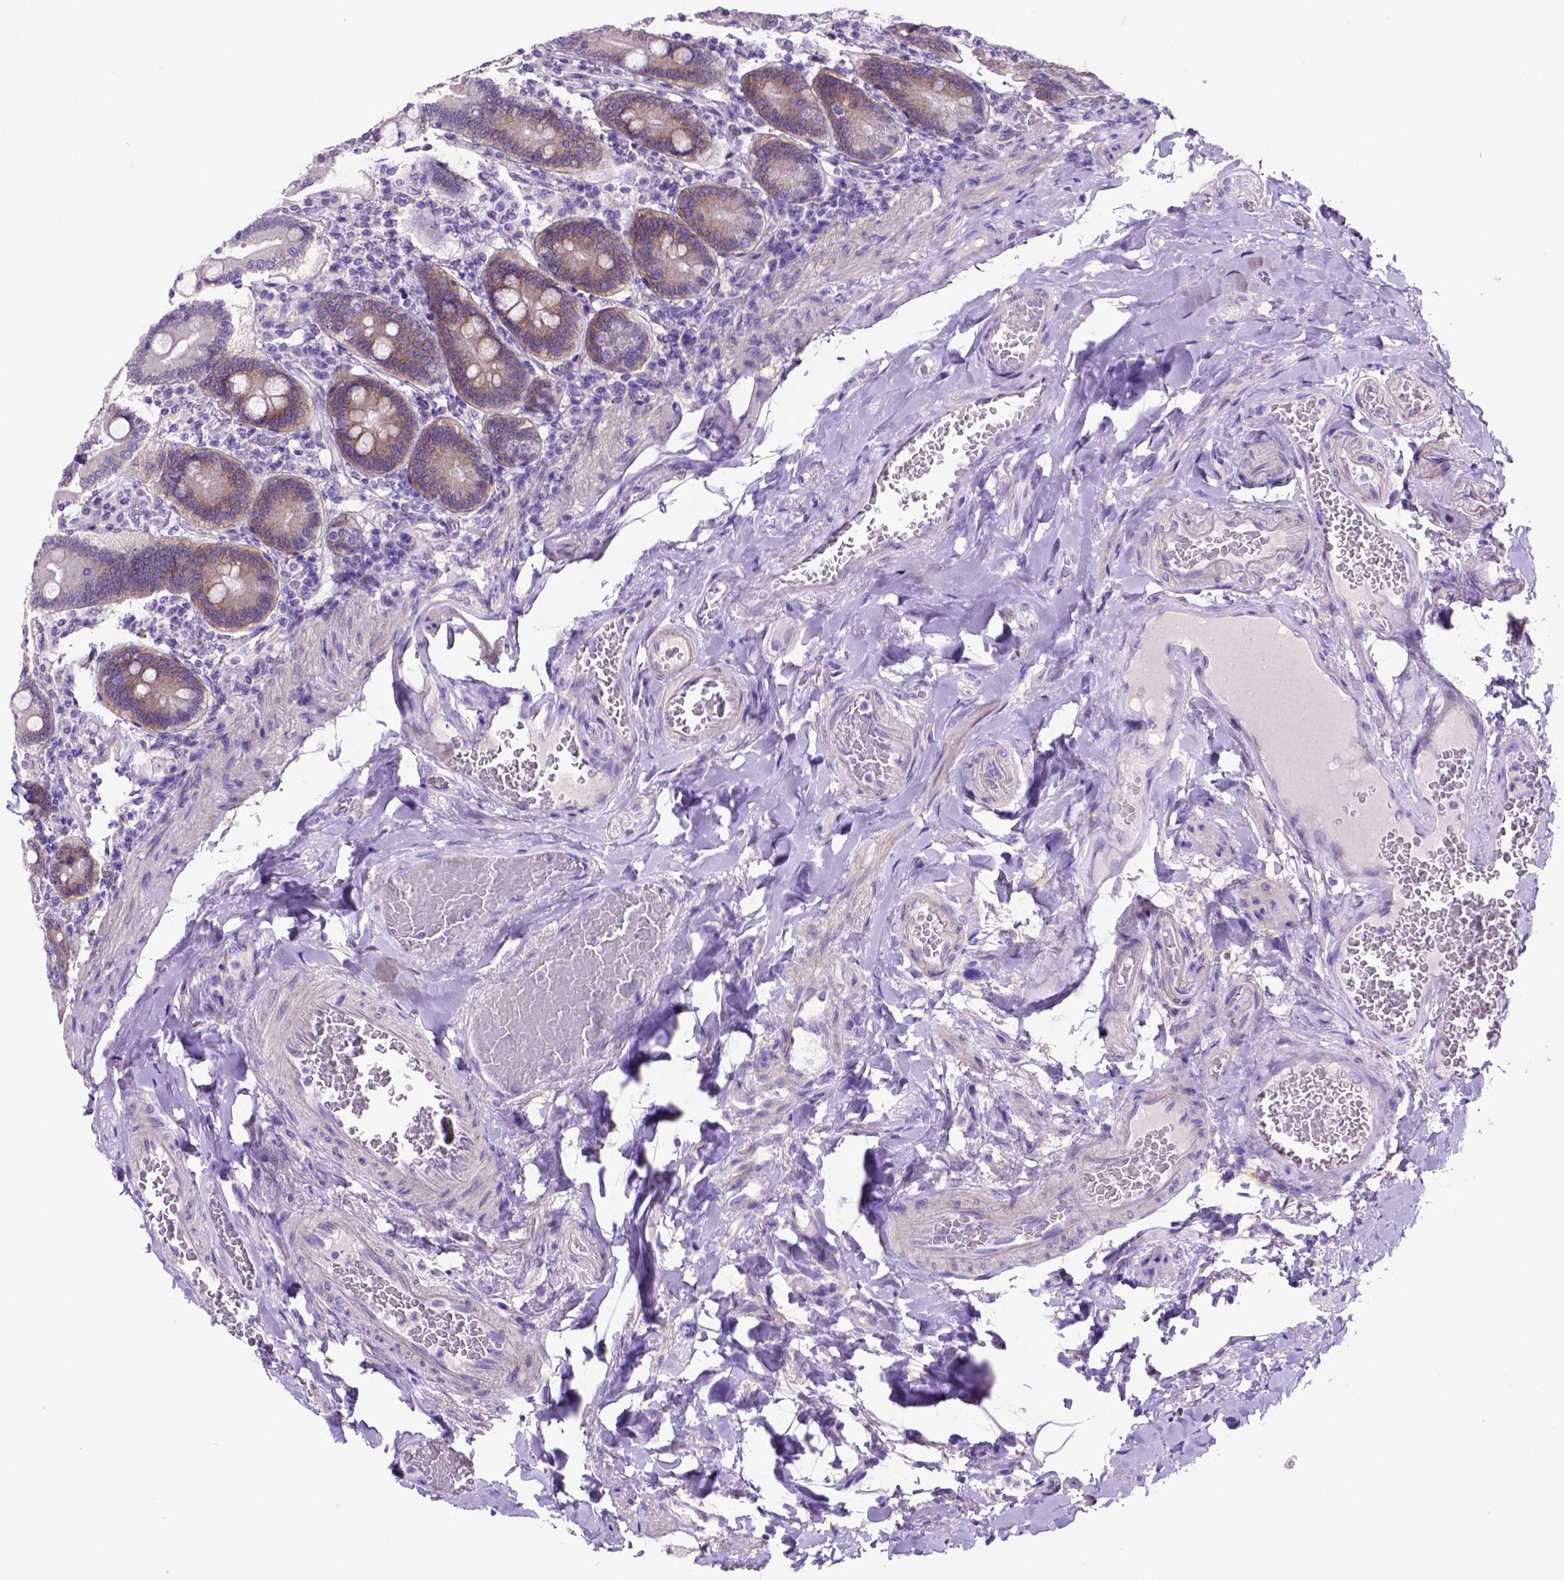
{"staining": {"intensity": "weak", "quantity": "25%-75%", "location": "cytoplasmic/membranous"}, "tissue": "duodenum", "cell_type": "Glandular cells", "image_type": "normal", "snomed": [{"axis": "morphology", "description": "Normal tissue, NOS"}, {"axis": "topography", "description": "Duodenum"}], "caption": "Glandular cells display low levels of weak cytoplasmic/membranous positivity in about 25%-75% of cells in normal duodenum.", "gene": "EGFR", "patient": {"sex": "female", "age": 62}}